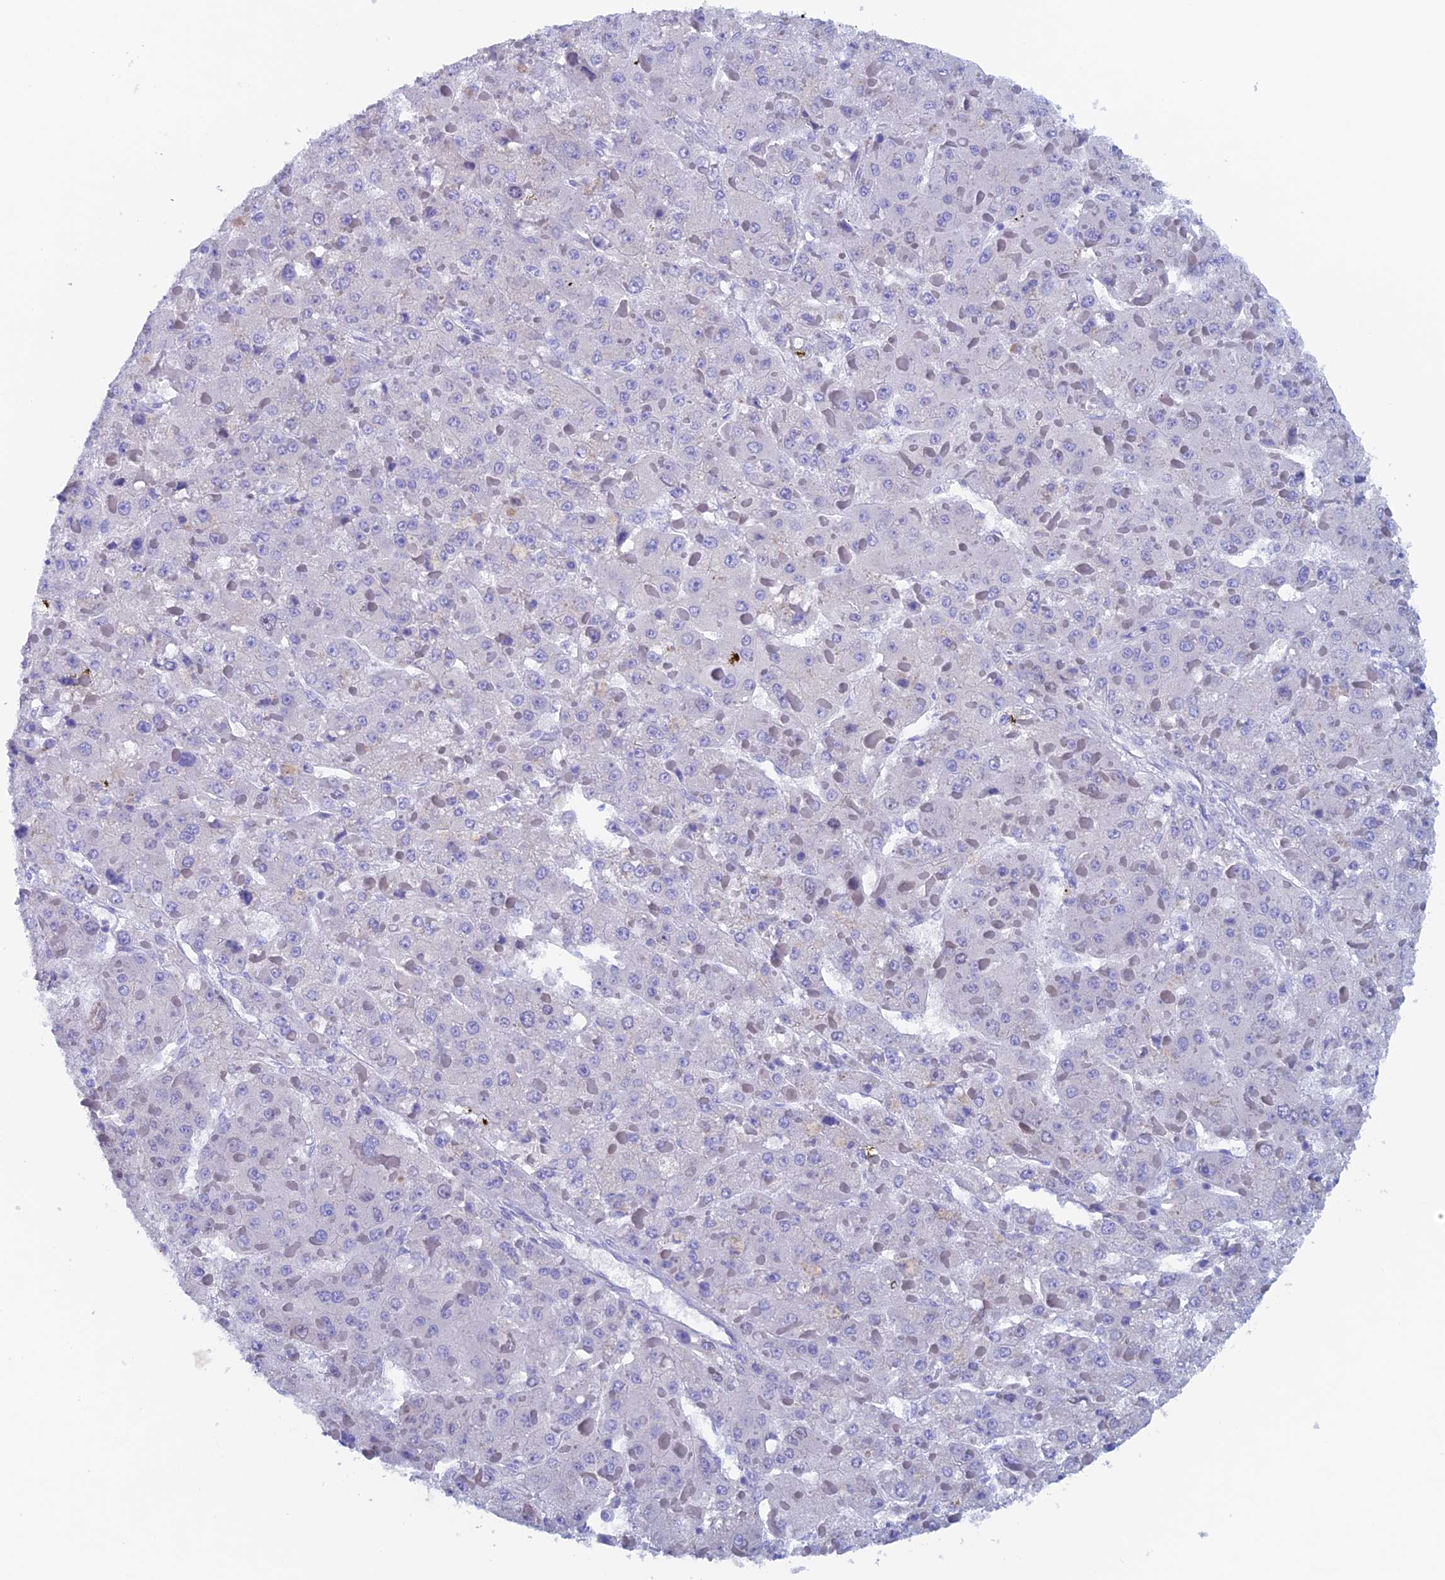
{"staining": {"intensity": "negative", "quantity": "none", "location": "none"}, "tissue": "liver cancer", "cell_type": "Tumor cells", "image_type": "cancer", "snomed": [{"axis": "morphology", "description": "Carcinoma, Hepatocellular, NOS"}, {"axis": "topography", "description": "Liver"}], "caption": "Tumor cells show no significant expression in hepatocellular carcinoma (liver). (Stains: DAB (3,3'-diaminobenzidine) IHC with hematoxylin counter stain, Microscopy: brightfield microscopy at high magnification).", "gene": "PSMC3IP", "patient": {"sex": "female", "age": 73}}